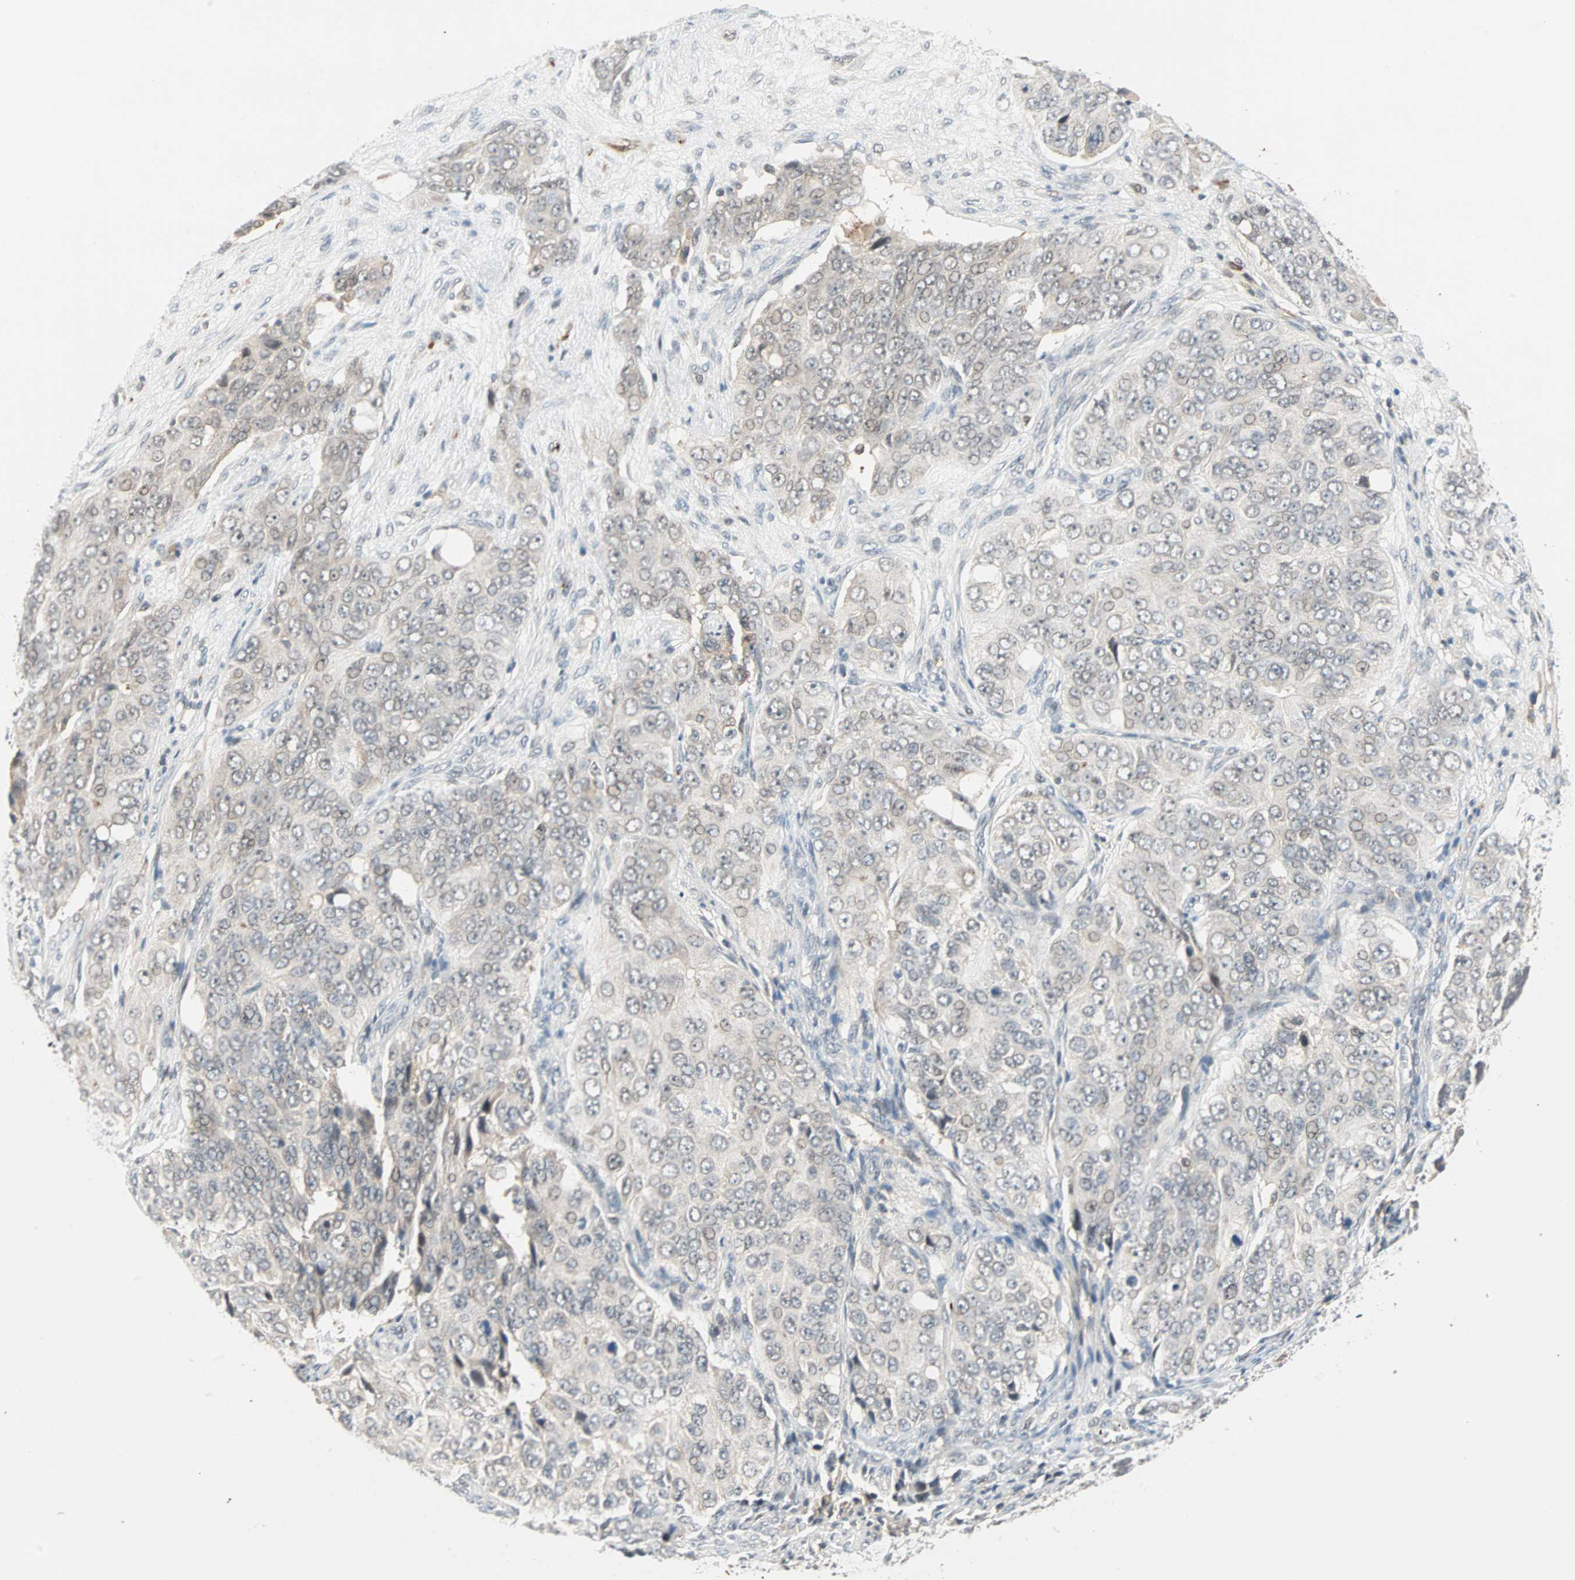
{"staining": {"intensity": "weak", "quantity": "25%-75%", "location": "cytoplasmic/membranous"}, "tissue": "ovarian cancer", "cell_type": "Tumor cells", "image_type": "cancer", "snomed": [{"axis": "morphology", "description": "Carcinoma, endometroid"}, {"axis": "topography", "description": "Ovary"}], "caption": "A brown stain shows weak cytoplasmic/membranous staining of a protein in ovarian cancer (endometroid carcinoma) tumor cells.", "gene": "PROS1", "patient": {"sex": "female", "age": 51}}